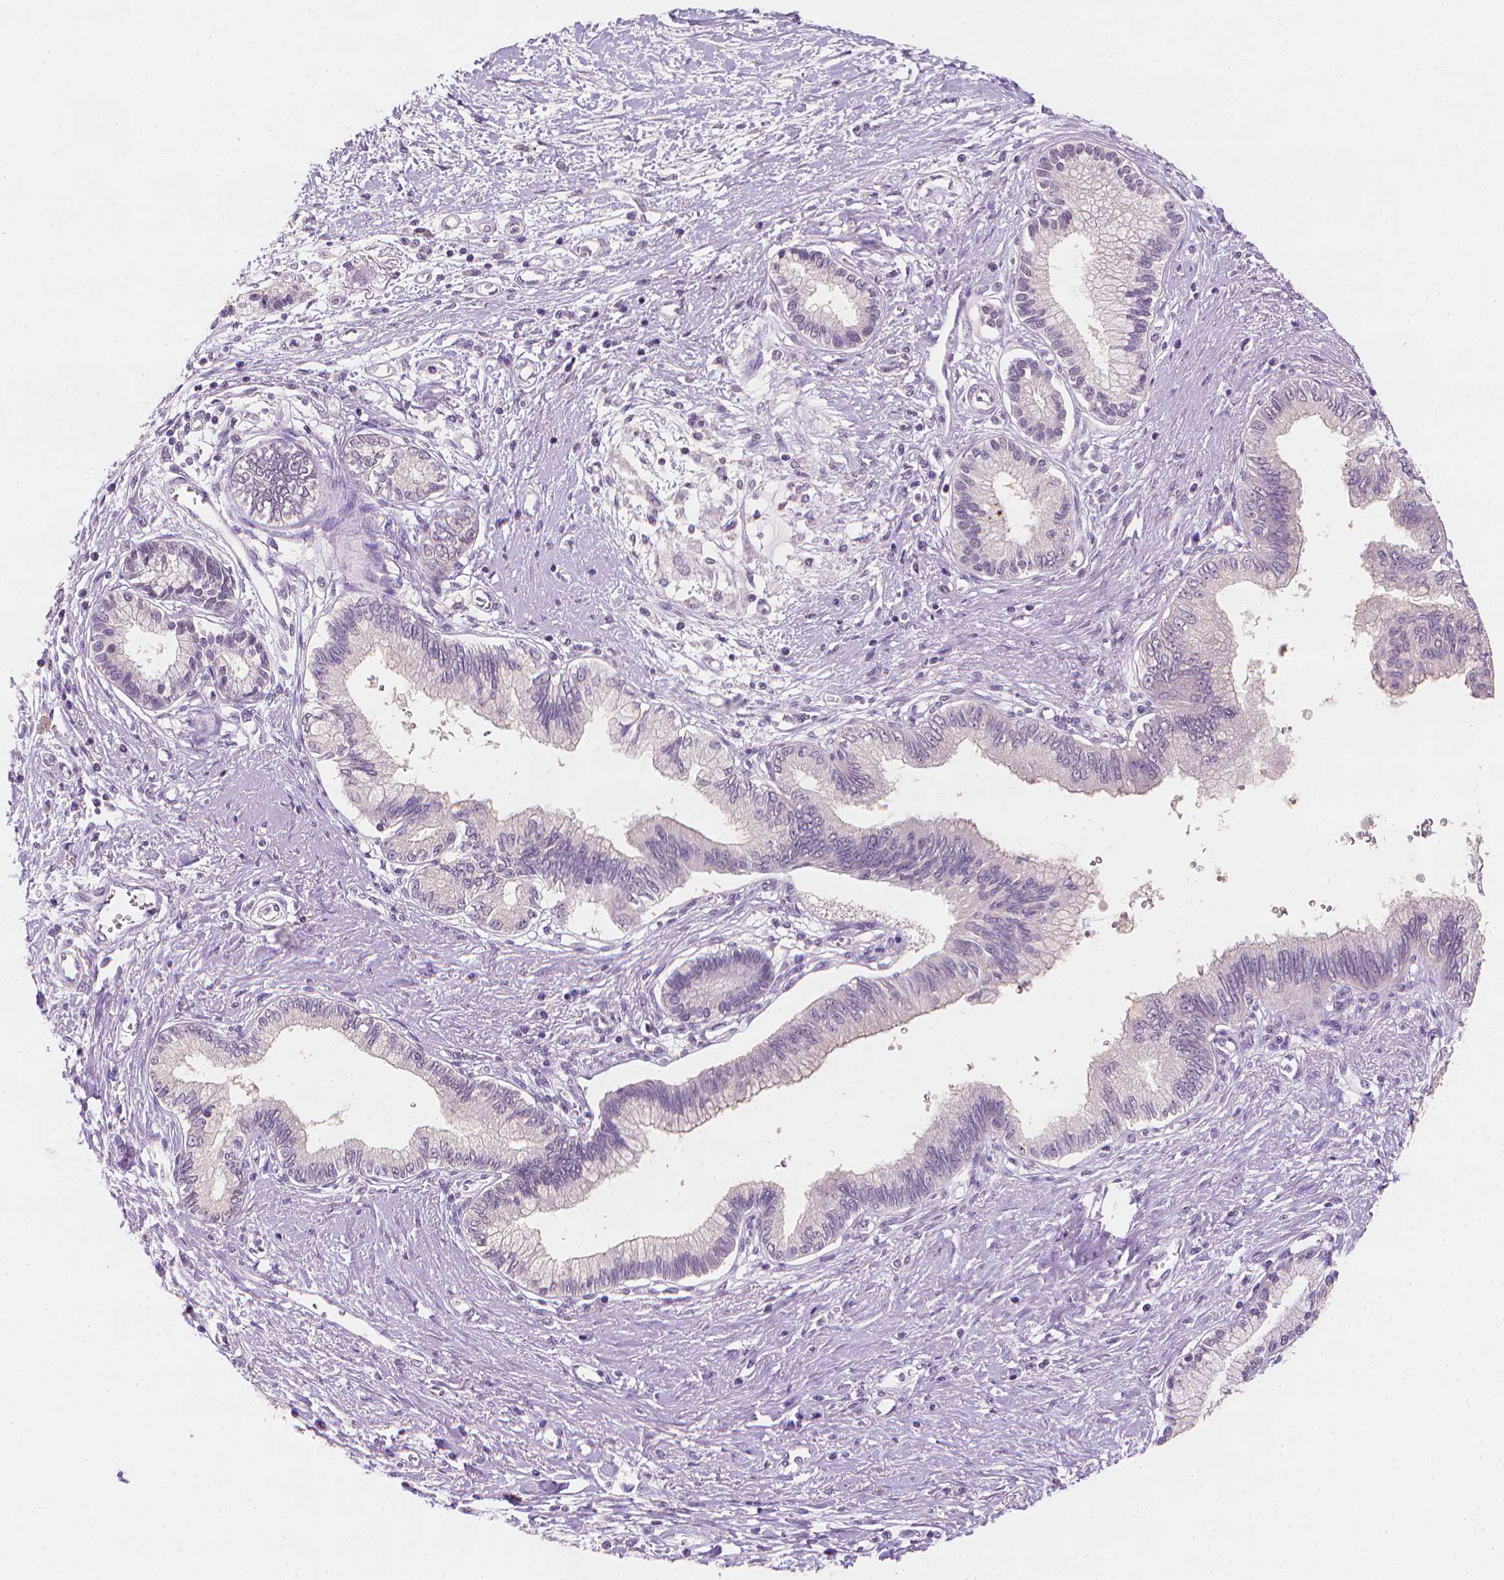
{"staining": {"intensity": "negative", "quantity": "none", "location": "none"}, "tissue": "pancreatic cancer", "cell_type": "Tumor cells", "image_type": "cancer", "snomed": [{"axis": "morphology", "description": "Adenocarcinoma, NOS"}, {"axis": "topography", "description": "Pancreas"}], "caption": "Tumor cells show no significant protein expression in pancreatic cancer.", "gene": "FASN", "patient": {"sex": "female", "age": 77}}